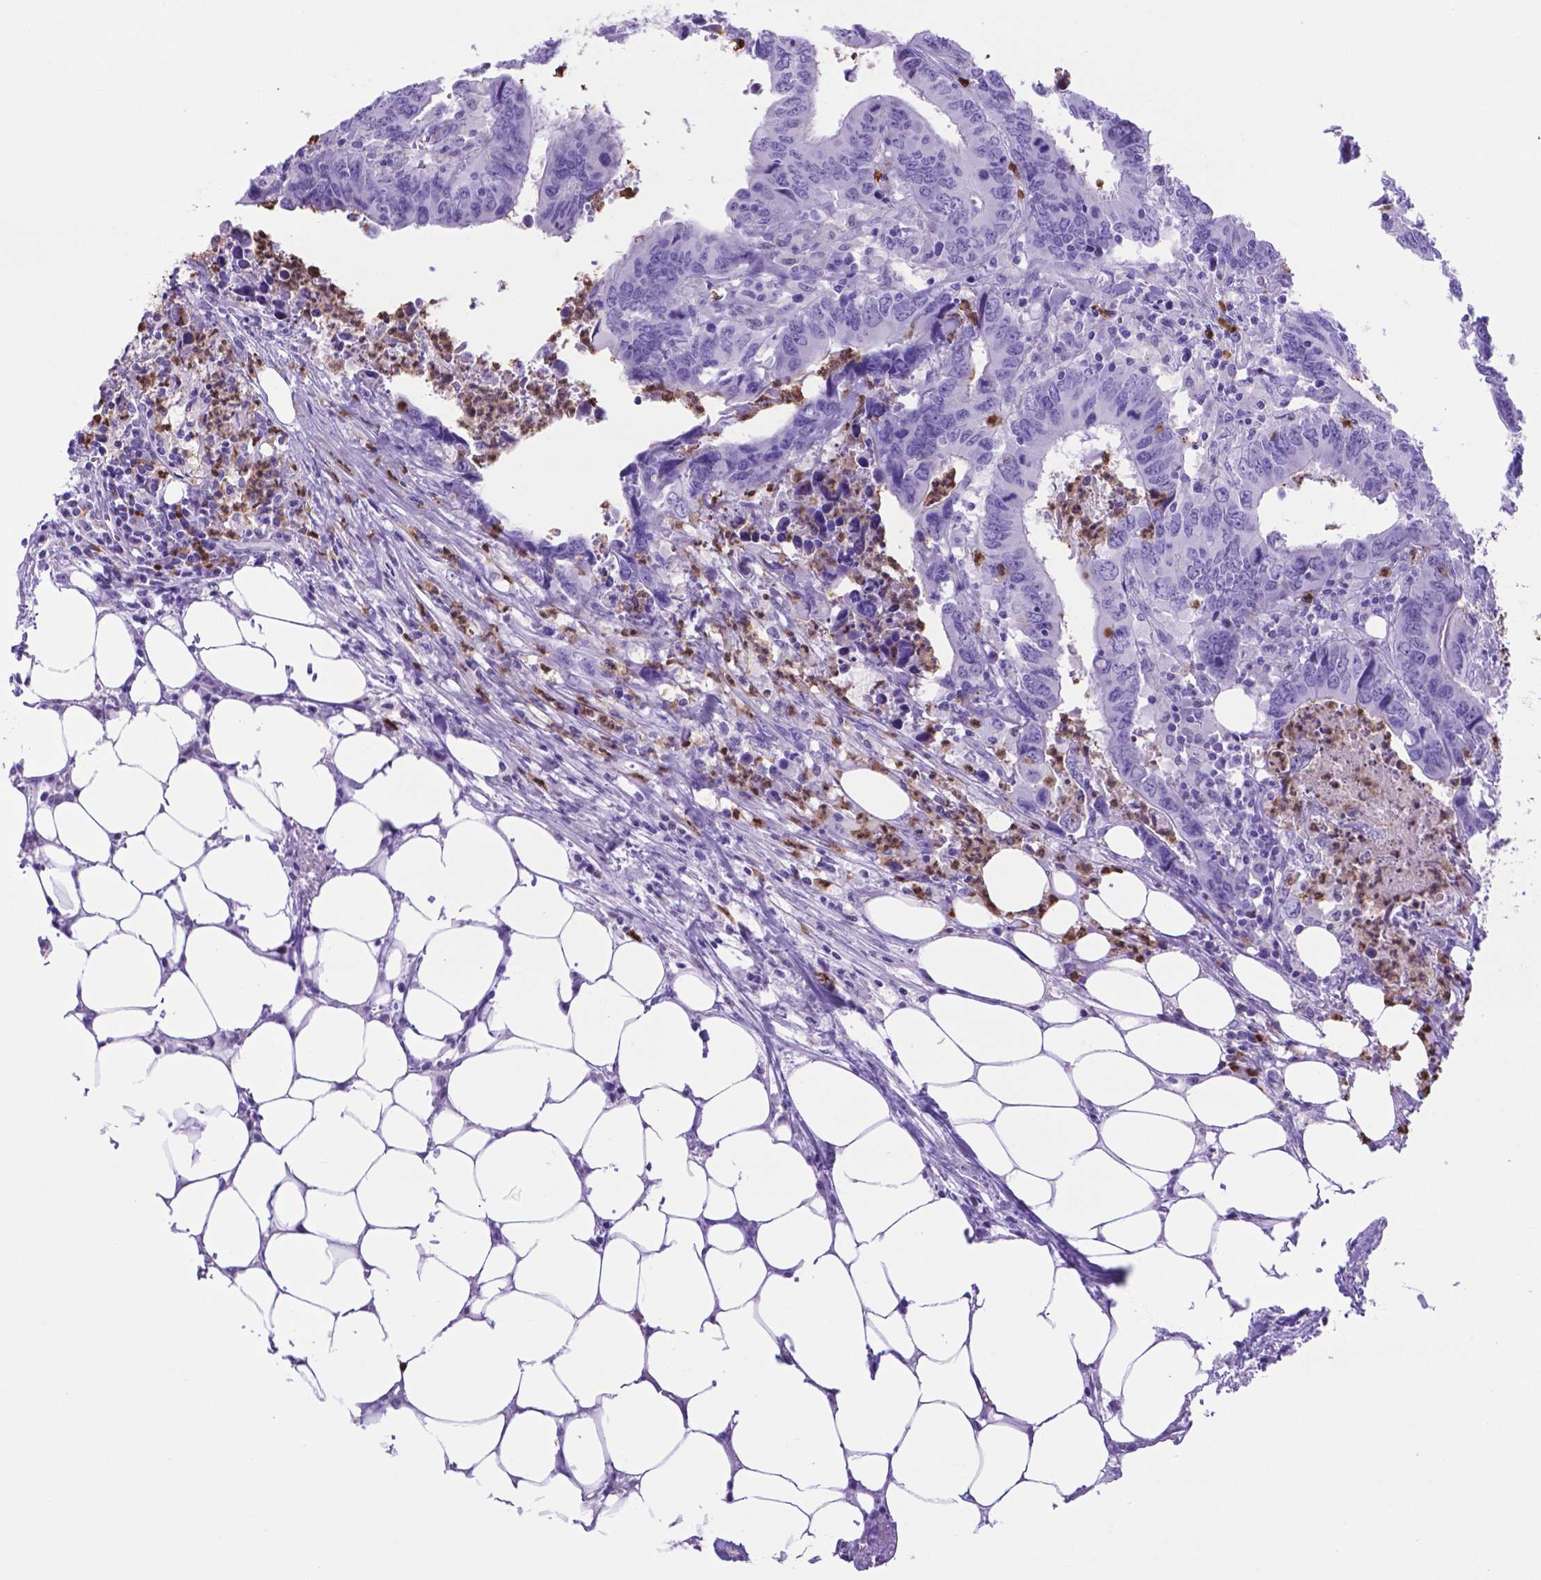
{"staining": {"intensity": "negative", "quantity": "none", "location": "none"}, "tissue": "colorectal cancer", "cell_type": "Tumor cells", "image_type": "cancer", "snomed": [{"axis": "morphology", "description": "Adenocarcinoma, NOS"}, {"axis": "topography", "description": "Colon"}], "caption": "IHC micrograph of neoplastic tissue: colorectal cancer stained with DAB exhibits no significant protein staining in tumor cells.", "gene": "LZTR1", "patient": {"sex": "female", "age": 82}}